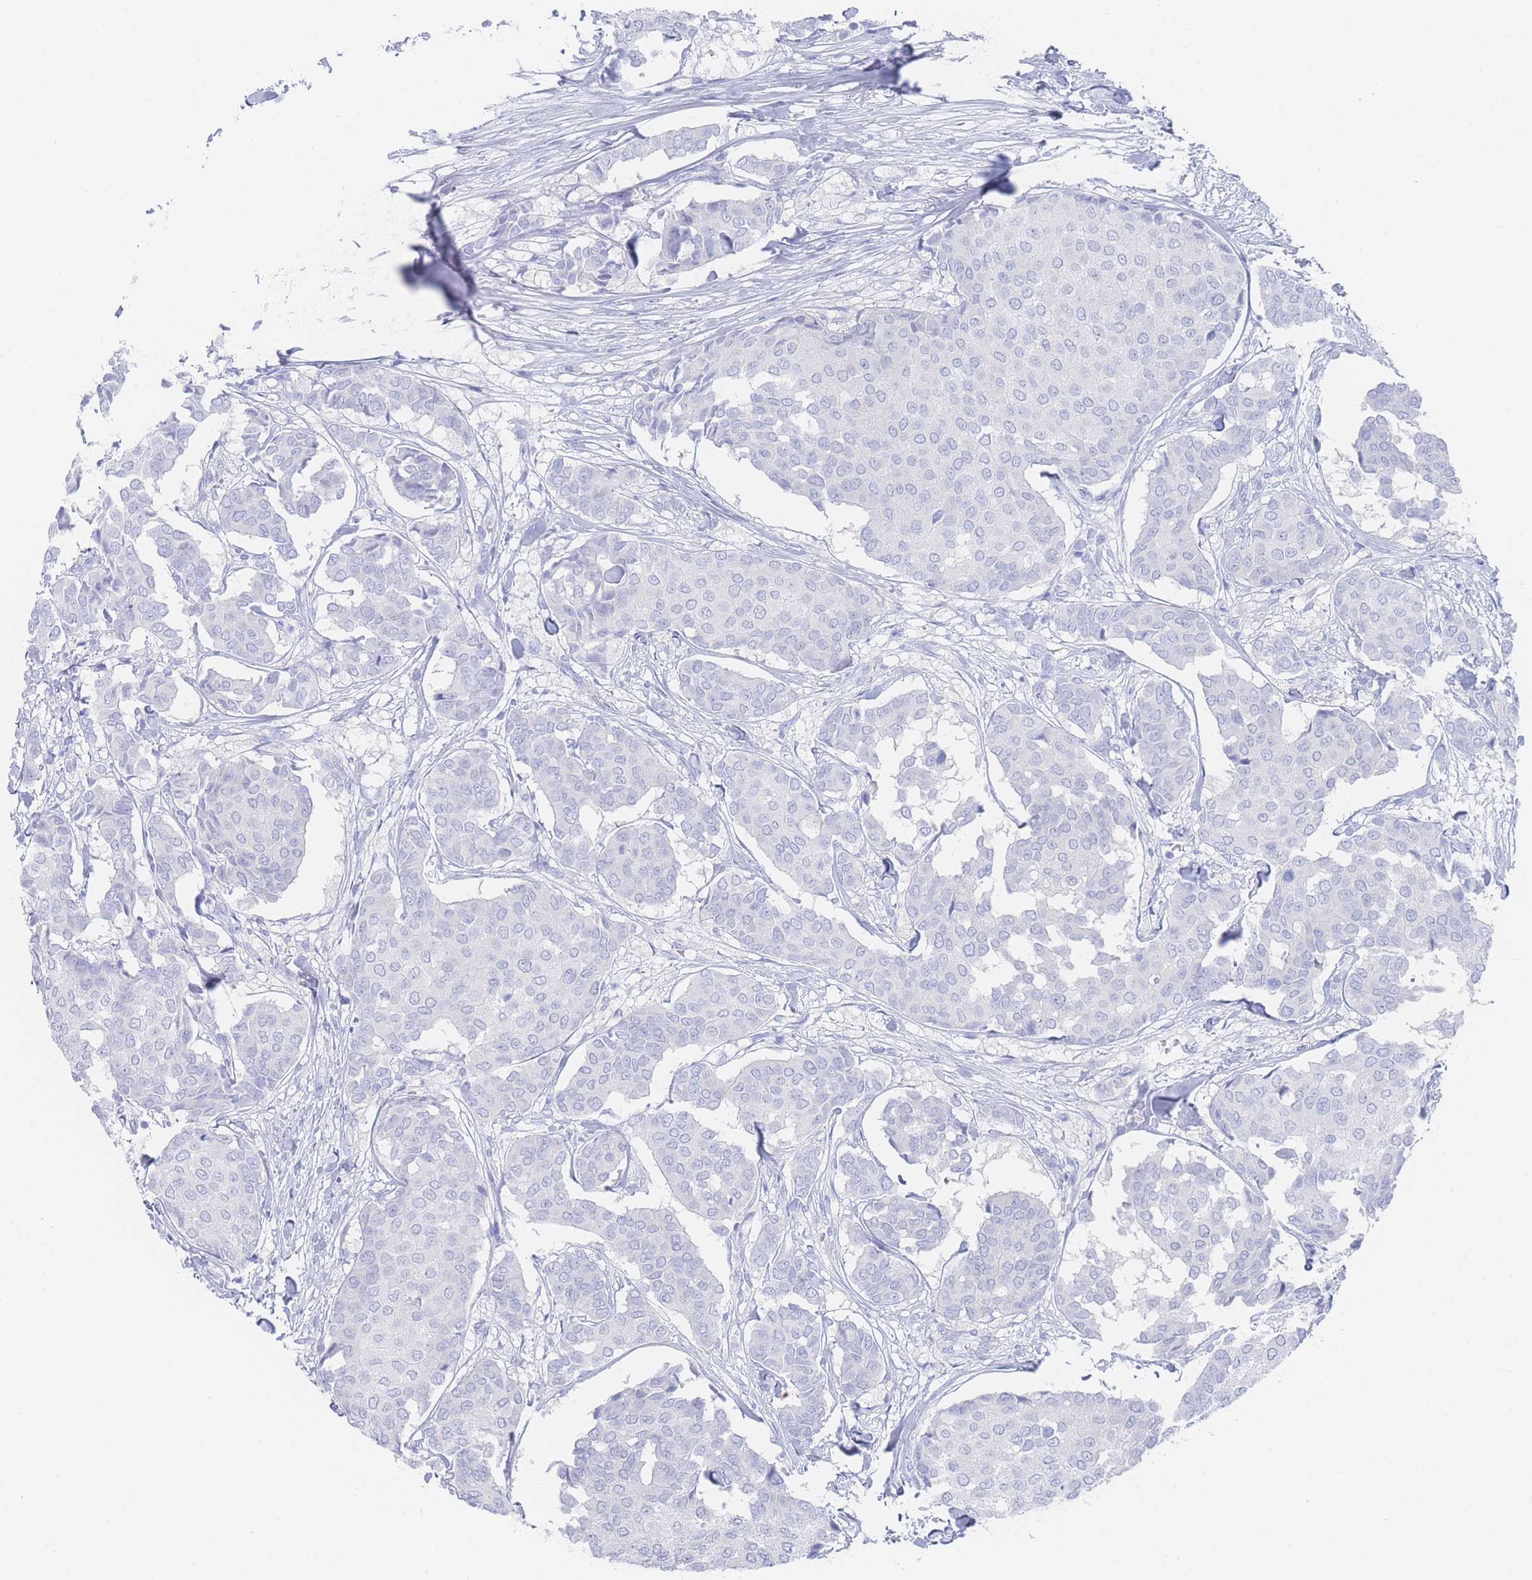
{"staining": {"intensity": "negative", "quantity": "none", "location": "none"}, "tissue": "breast cancer", "cell_type": "Tumor cells", "image_type": "cancer", "snomed": [{"axis": "morphology", "description": "Duct carcinoma"}, {"axis": "topography", "description": "Breast"}], "caption": "IHC of breast cancer (invasive ductal carcinoma) displays no staining in tumor cells. (DAB (3,3'-diaminobenzidine) IHC with hematoxylin counter stain).", "gene": "LRRC37A", "patient": {"sex": "female", "age": 75}}